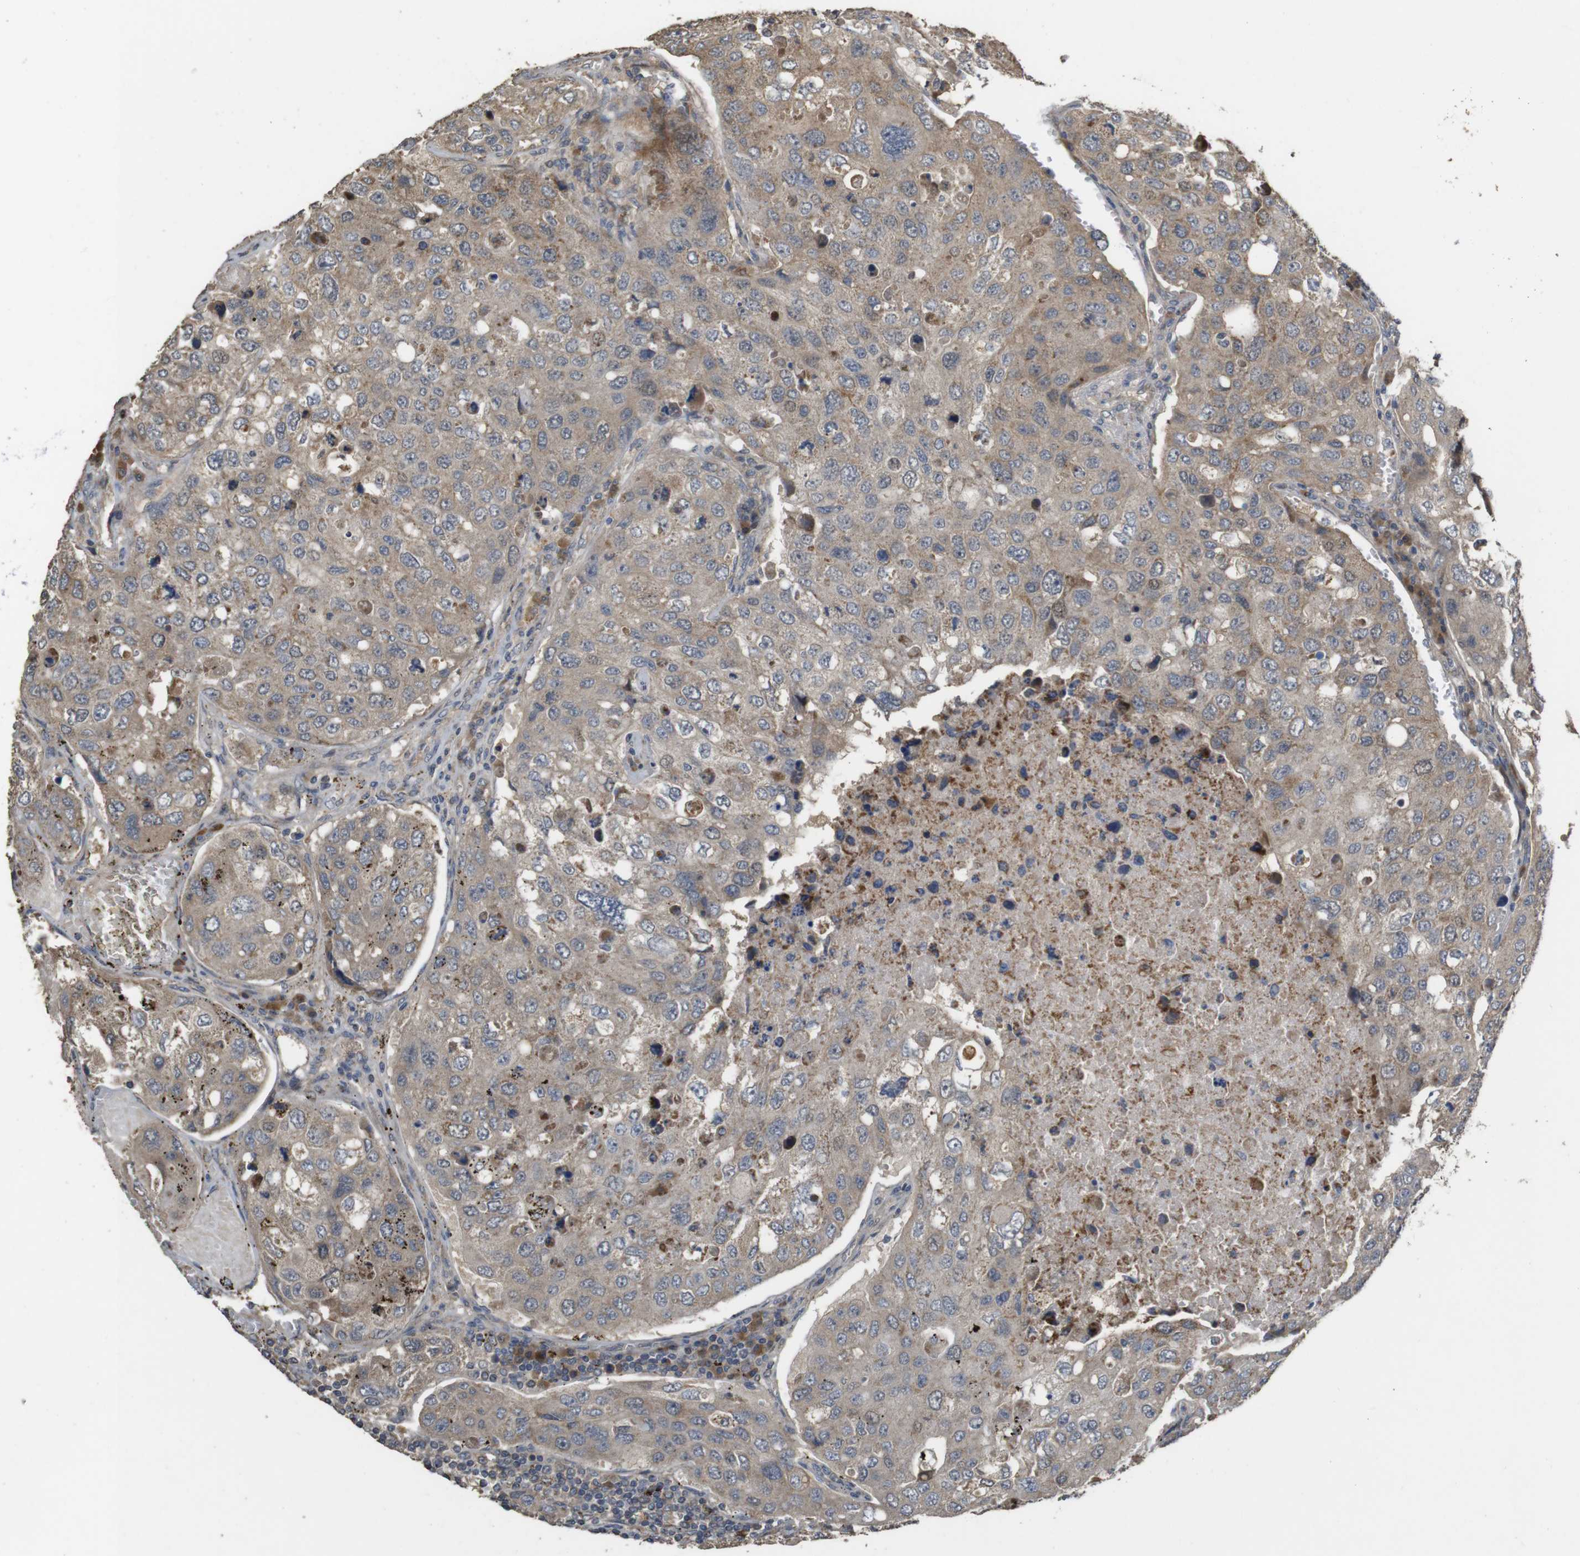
{"staining": {"intensity": "weak", "quantity": ">75%", "location": "cytoplasmic/membranous"}, "tissue": "urothelial cancer", "cell_type": "Tumor cells", "image_type": "cancer", "snomed": [{"axis": "morphology", "description": "Urothelial carcinoma, High grade"}, {"axis": "topography", "description": "Lymph node"}, {"axis": "topography", "description": "Urinary bladder"}], "caption": "Urothelial carcinoma (high-grade) tissue displays weak cytoplasmic/membranous positivity in approximately >75% of tumor cells, visualized by immunohistochemistry. The staining was performed using DAB (3,3'-diaminobenzidine), with brown indicating positive protein expression. Nuclei are stained blue with hematoxylin.", "gene": "PCDHB10", "patient": {"sex": "male", "age": 51}}